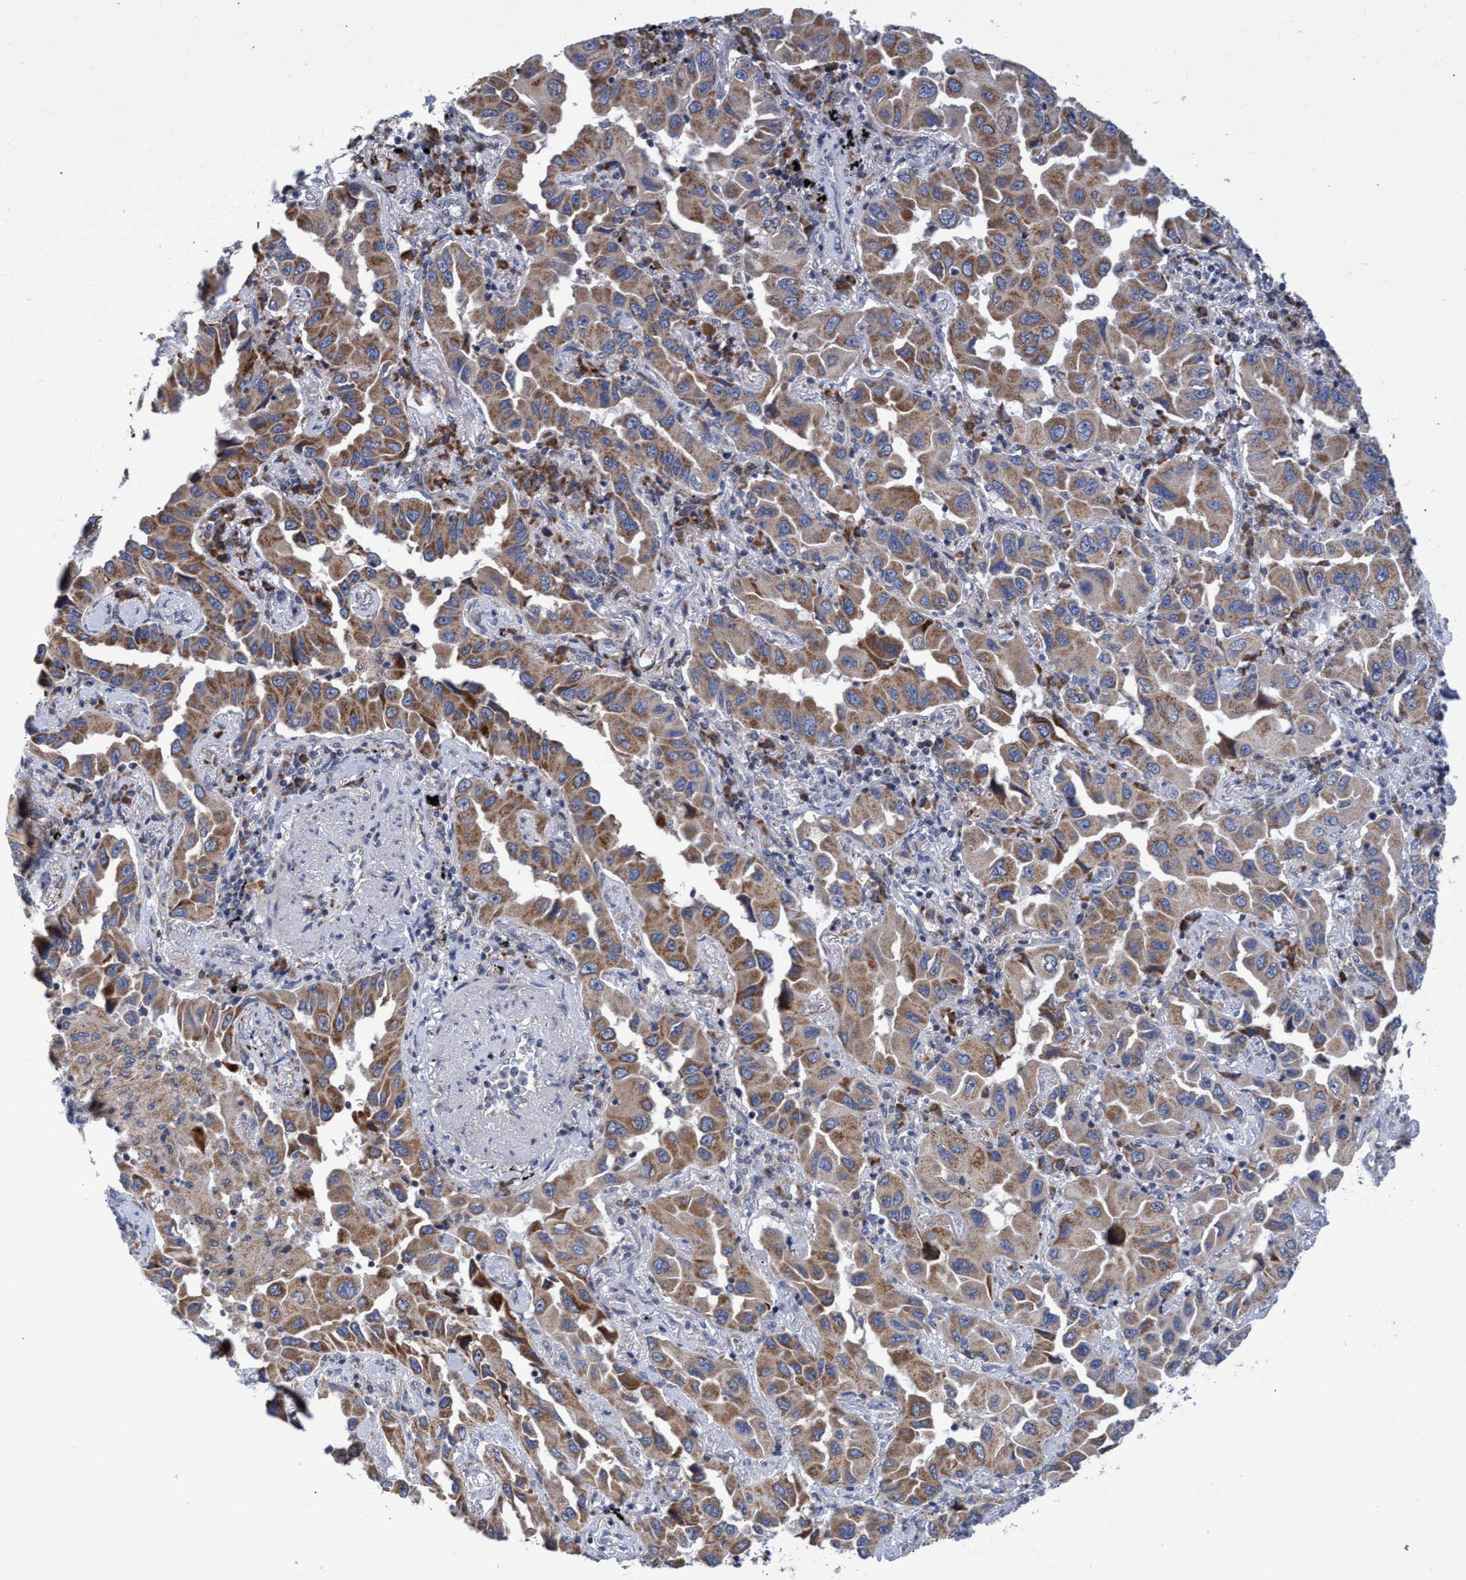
{"staining": {"intensity": "moderate", "quantity": ">75%", "location": "cytoplasmic/membranous"}, "tissue": "lung cancer", "cell_type": "Tumor cells", "image_type": "cancer", "snomed": [{"axis": "morphology", "description": "Adenocarcinoma, NOS"}, {"axis": "topography", "description": "Lung"}], "caption": "A brown stain labels moderate cytoplasmic/membranous expression of a protein in lung cancer tumor cells.", "gene": "NAT16", "patient": {"sex": "female", "age": 65}}